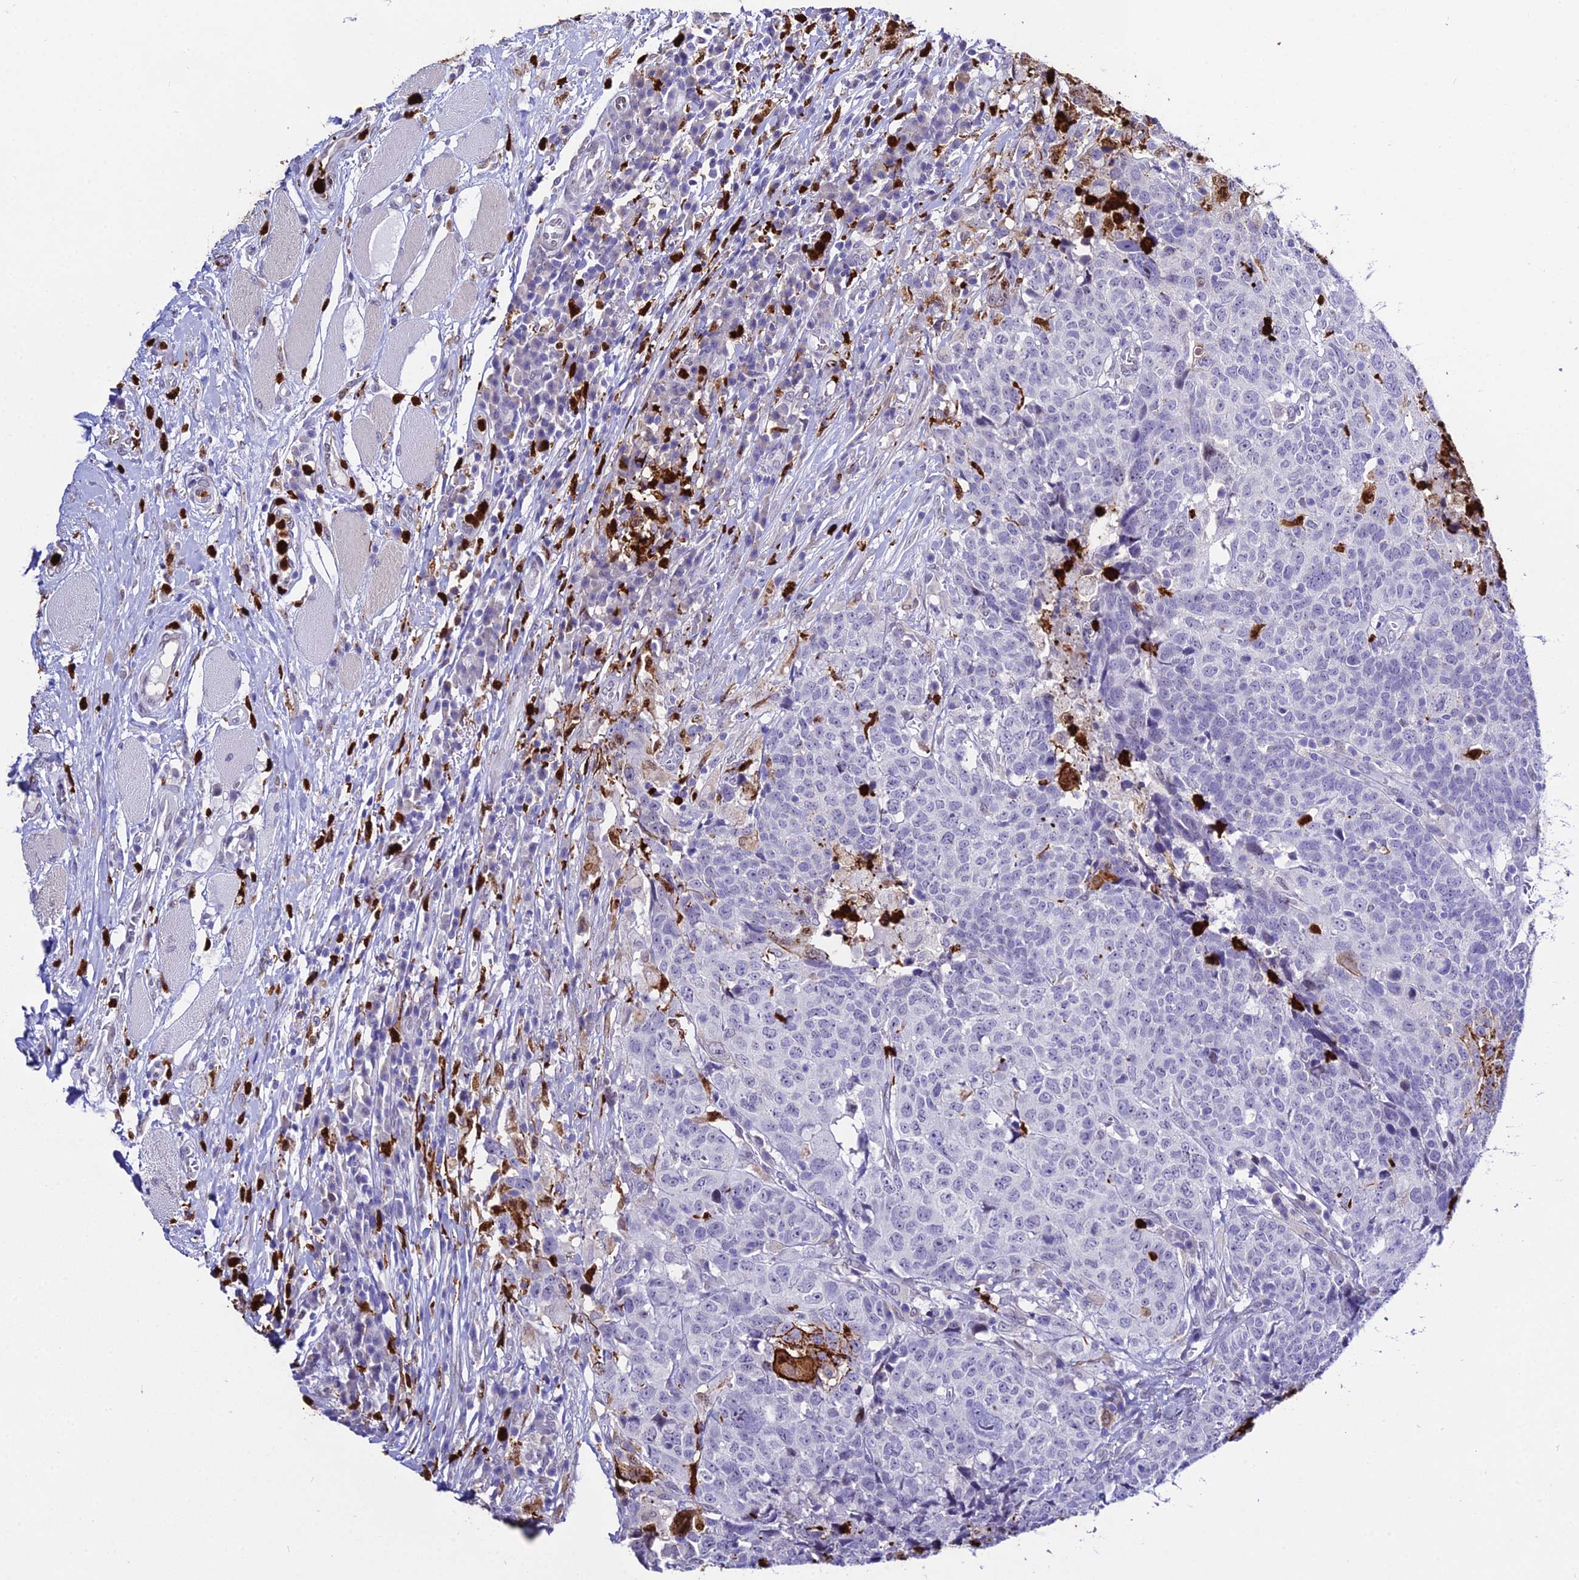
{"staining": {"intensity": "negative", "quantity": "none", "location": "none"}, "tissue": "head and neck cancer", "cell_type": "Tumor cells", "image_type": "cancer", "snomed": [{"axis": "morphology", "description": "Squamous cell carcinoma, NOS"}, {"axis": "topography", "description": "Head-Neck"}], "caption": "This is an immunohistochemistry (IHC) micrograph of human head and neck cancer. There is no staining in tumor cells.", "gene": "MCM10", "patient": {"sex": "male", "age": 66}}